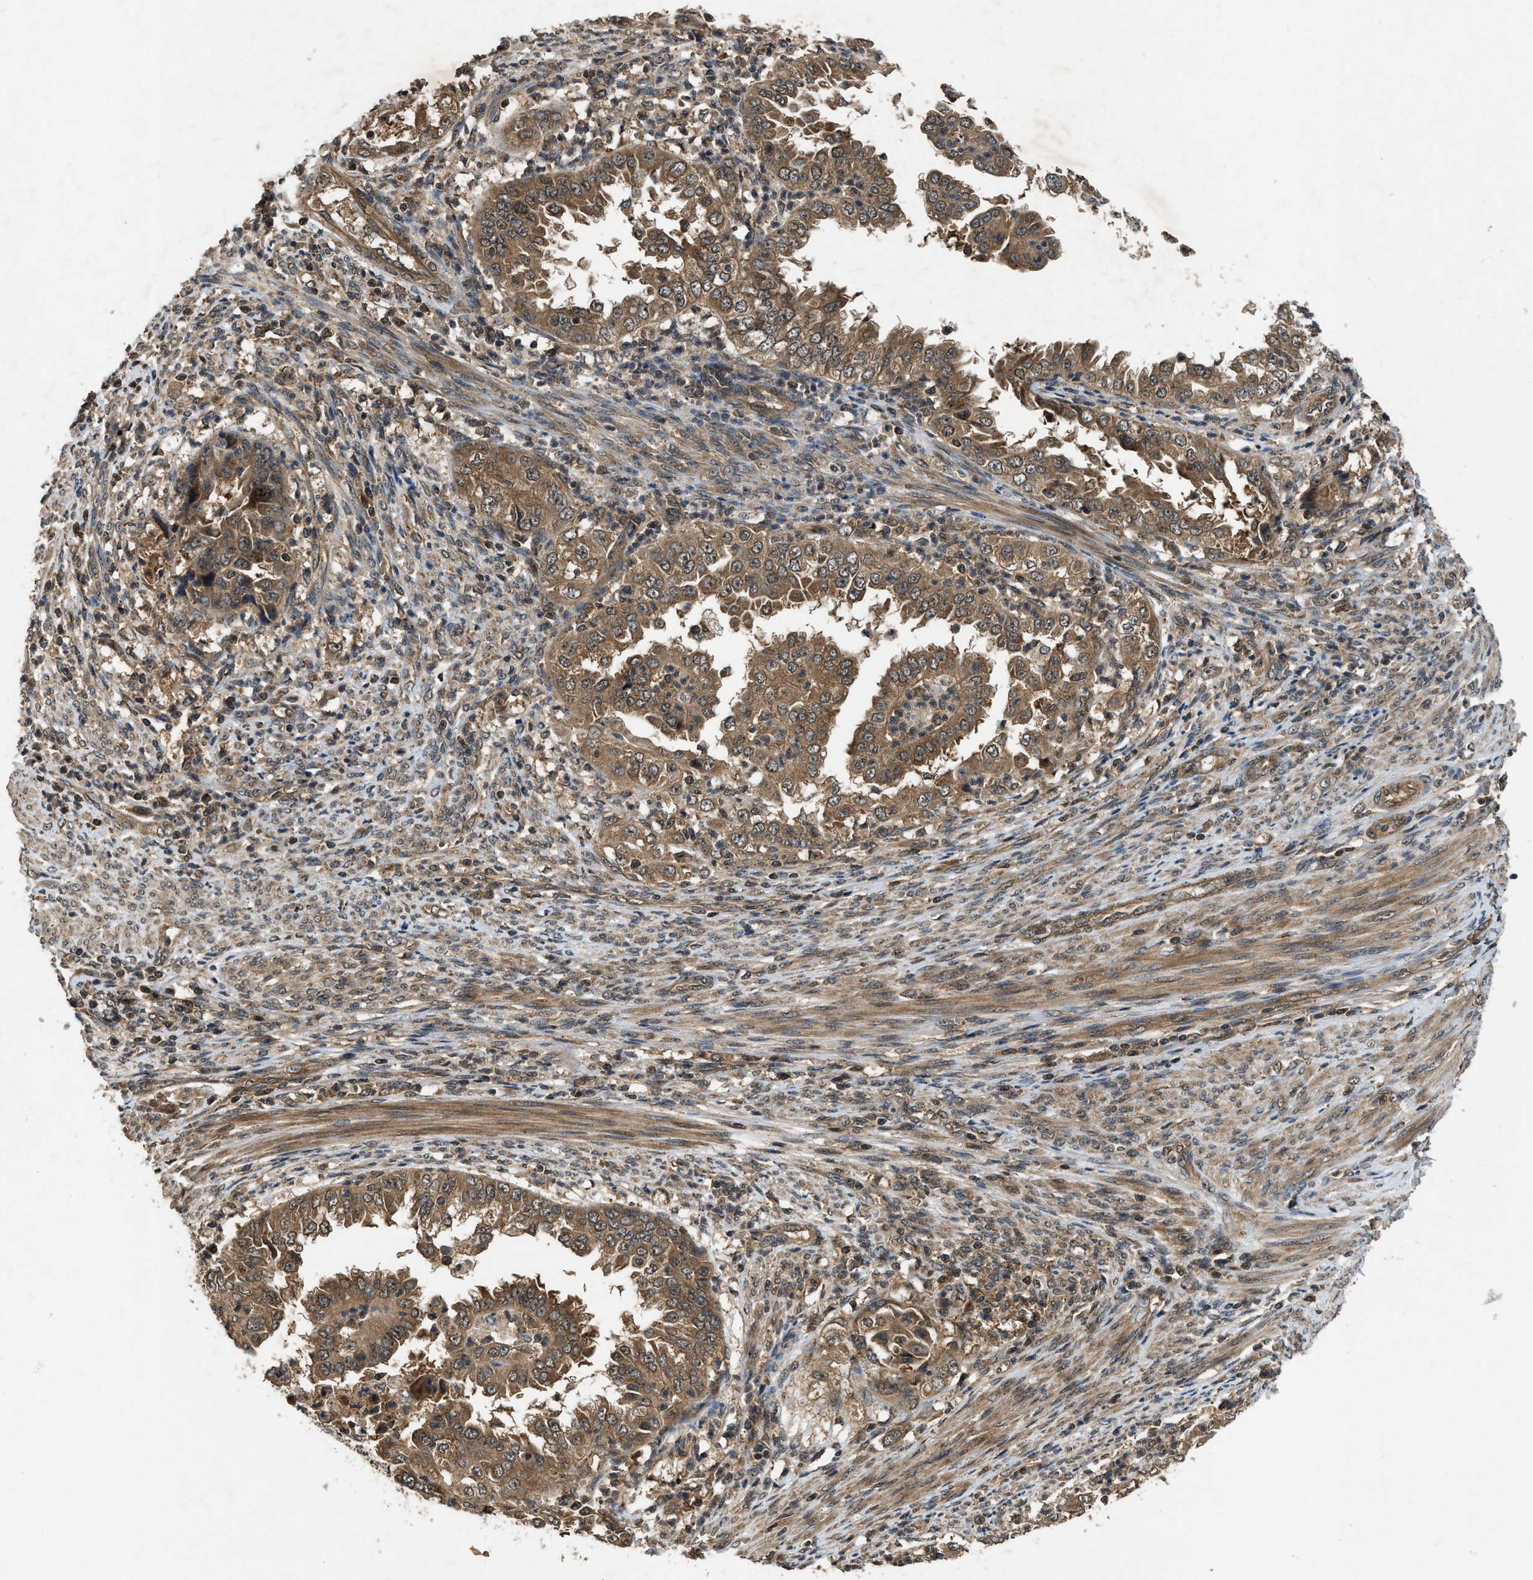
{"staining": {"intensity": "moderate", "quantity": ">75%", "location": "cytoplasmic/membranous"}, "tissue": "endometrial cancer", "cell_type": "Tumor cells", "image_type": "cancer", "snomed": [{"axis": "morphology", "description": "Adenocarcinoma, NOS"}, {"axis": "topography", "description": "Endometrium"}], "caption": "Protein expression by IHC shows moderate cytoplasmic/membranous expression in approximately >75% of tumor cells in endometrial cancer (adenocarcinoma). Using DAB (brown) and hematoxylin (blue) stains, captured at high magnification using brightfield microscopy.", "gene": "RPS6KB1", "patient": {"sex": "female", "age": 85}}